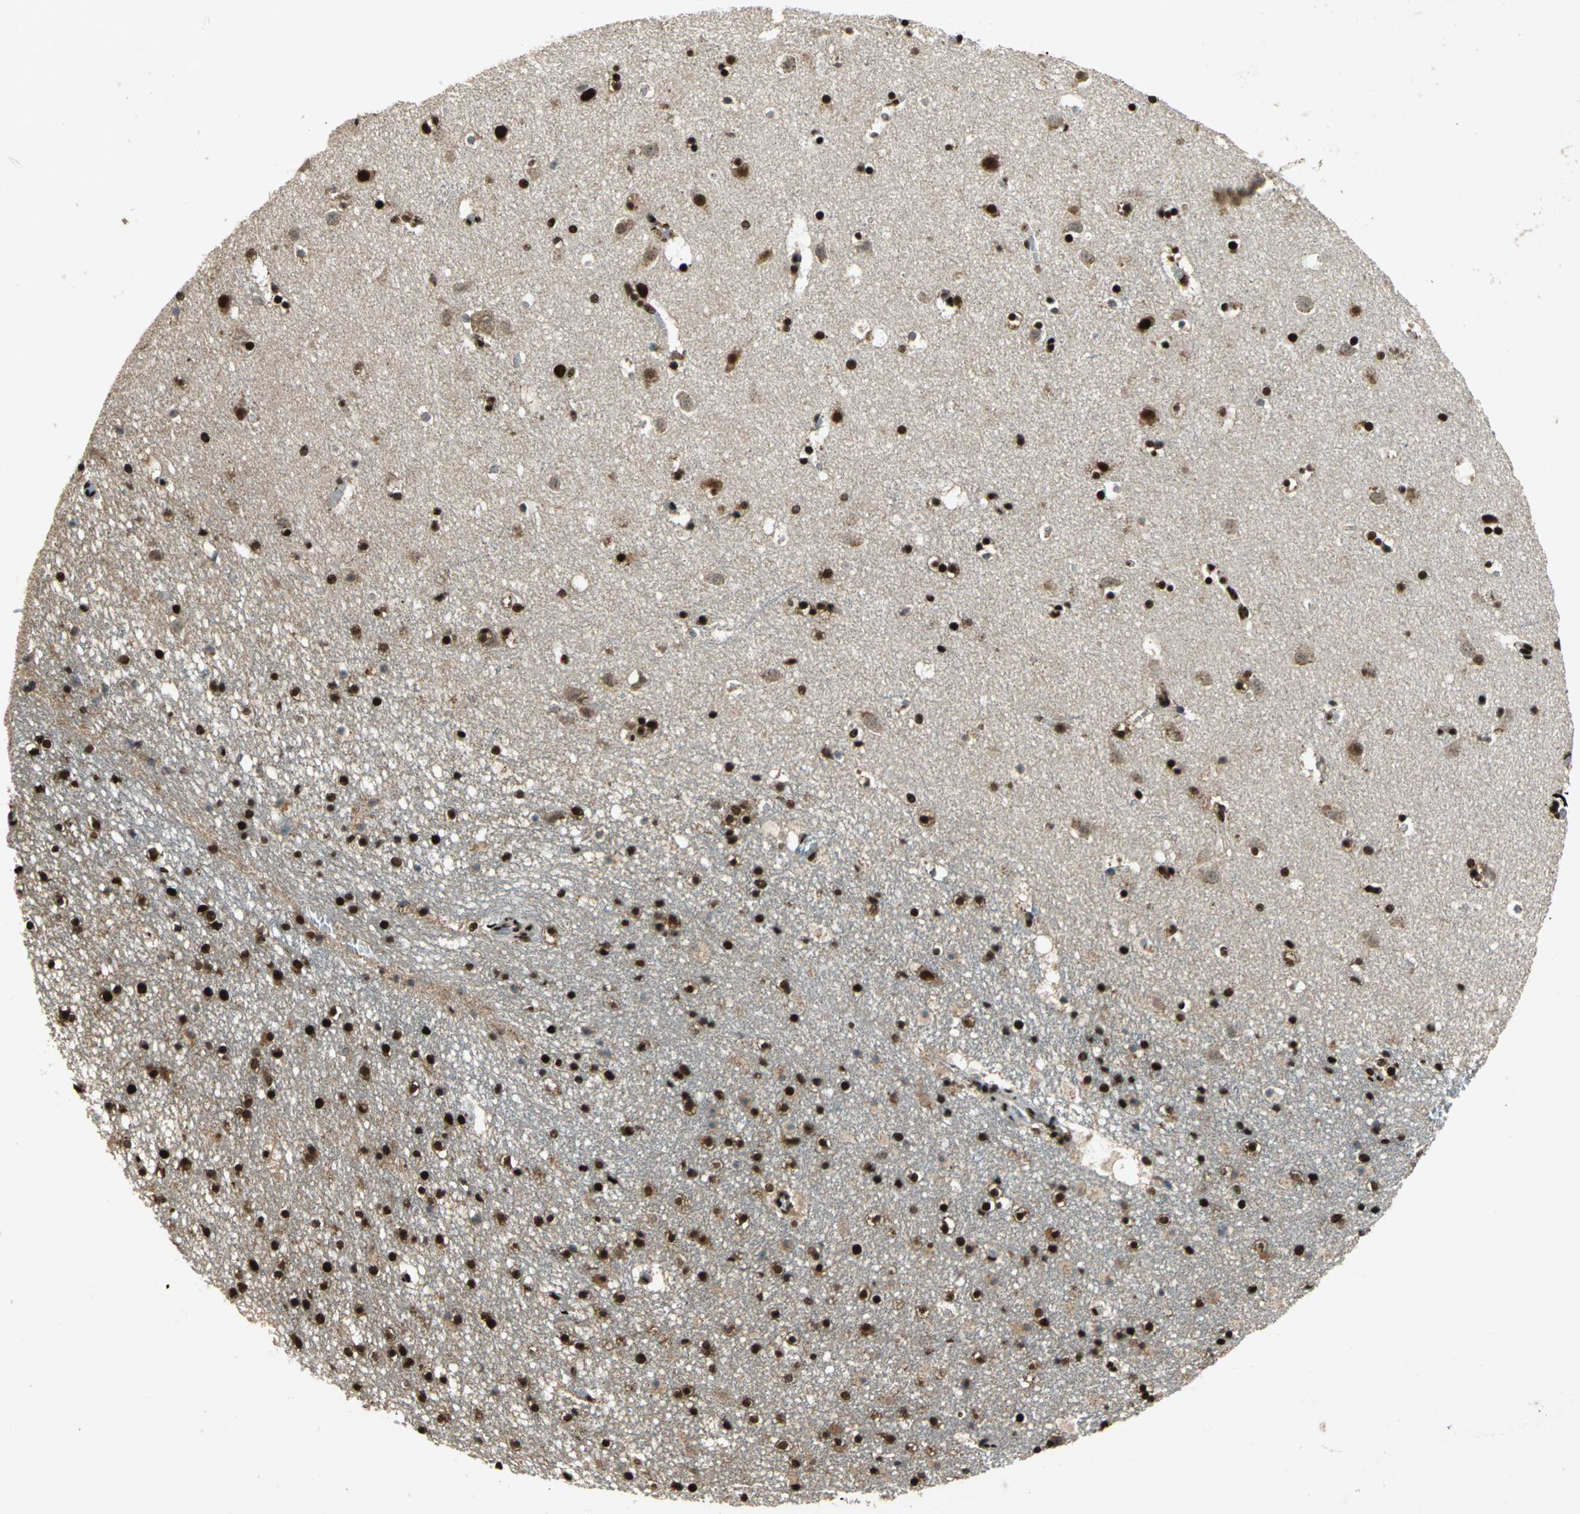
{"staining": {"intensity": "strong", "quantity": ">75%", "location": "nuclear"}, "tissue": "caudate", "cell_type": "Glial cells", "image_type": "normal", "snomed": [{"axis": "morphology", "description": "Normal tissue, NOS"}, {"axis": "topography", "description": "Lateral ventricle wall"}], "caption": "DAB immunohistochemical staining of benign human caudate exhibits strong nuclear protein staining in about >75% of glial cells.", "gene": "MTA2", "patient": {"sex": "male", "age": 45}}